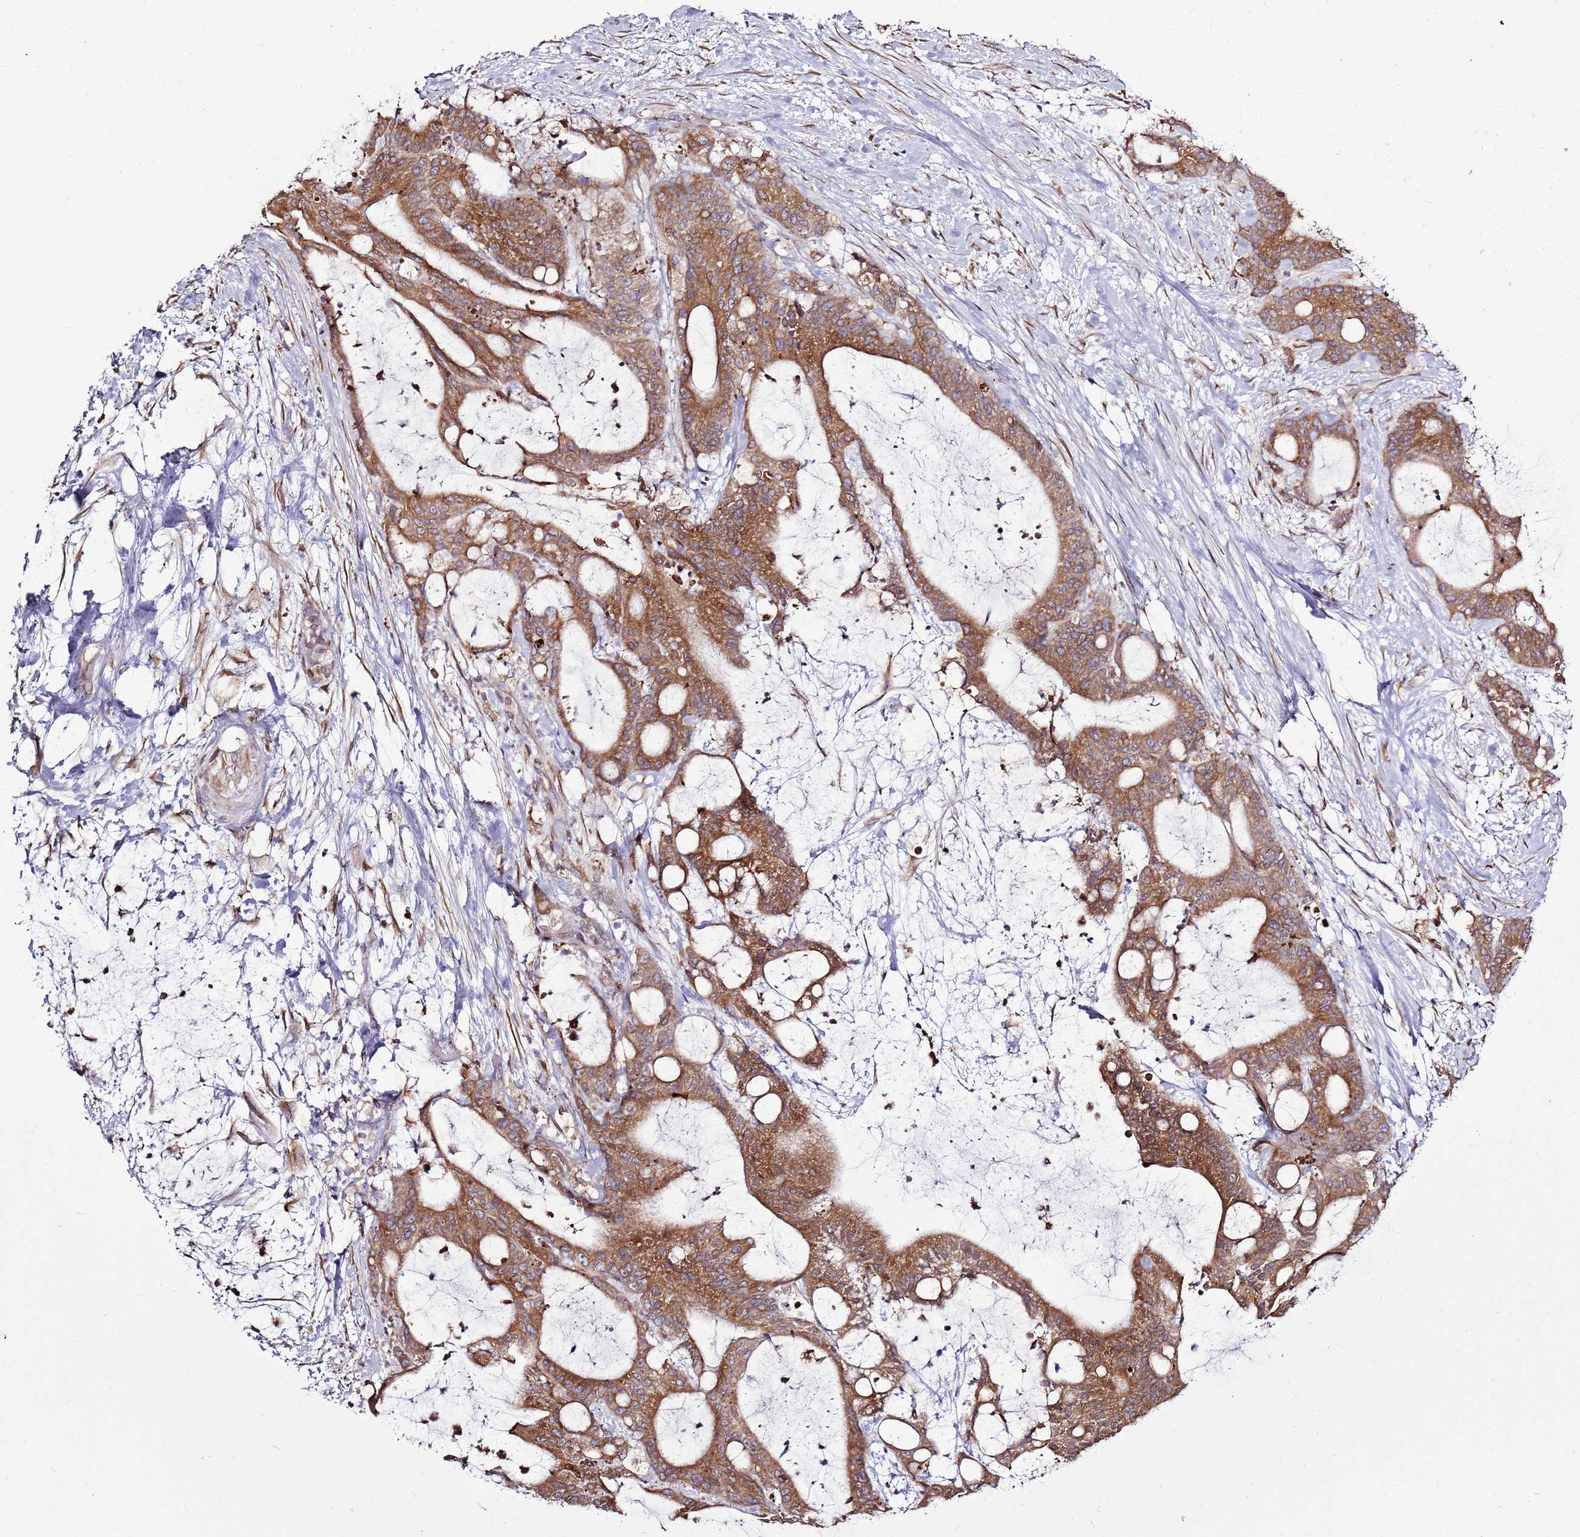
{"staining": {"intensity": "moderate", "quantity": ">75%", "location": "cytoplasmic/membranous"}, "tissue": "liver cancer", "cell_type": "Tumor cells", "image_type": "cancer", "snomed": [{"axis": "morphology", "description": "Normal tissue, NOS"}, {"axis": "morphology", "description": "Cholangiocarcinoma"}, {"axis": "topography", "description": "Liver"}, {"axis": "topography", "description": "Peripheral nerve tissue"}], "caption": "Tumor cells show medium levels of moderate cytoplasmic/membranous expression in approximately >75% of cells in liver cancer.", "gene": "TMED10", "patient": {"sex": "female", "age": 73}}